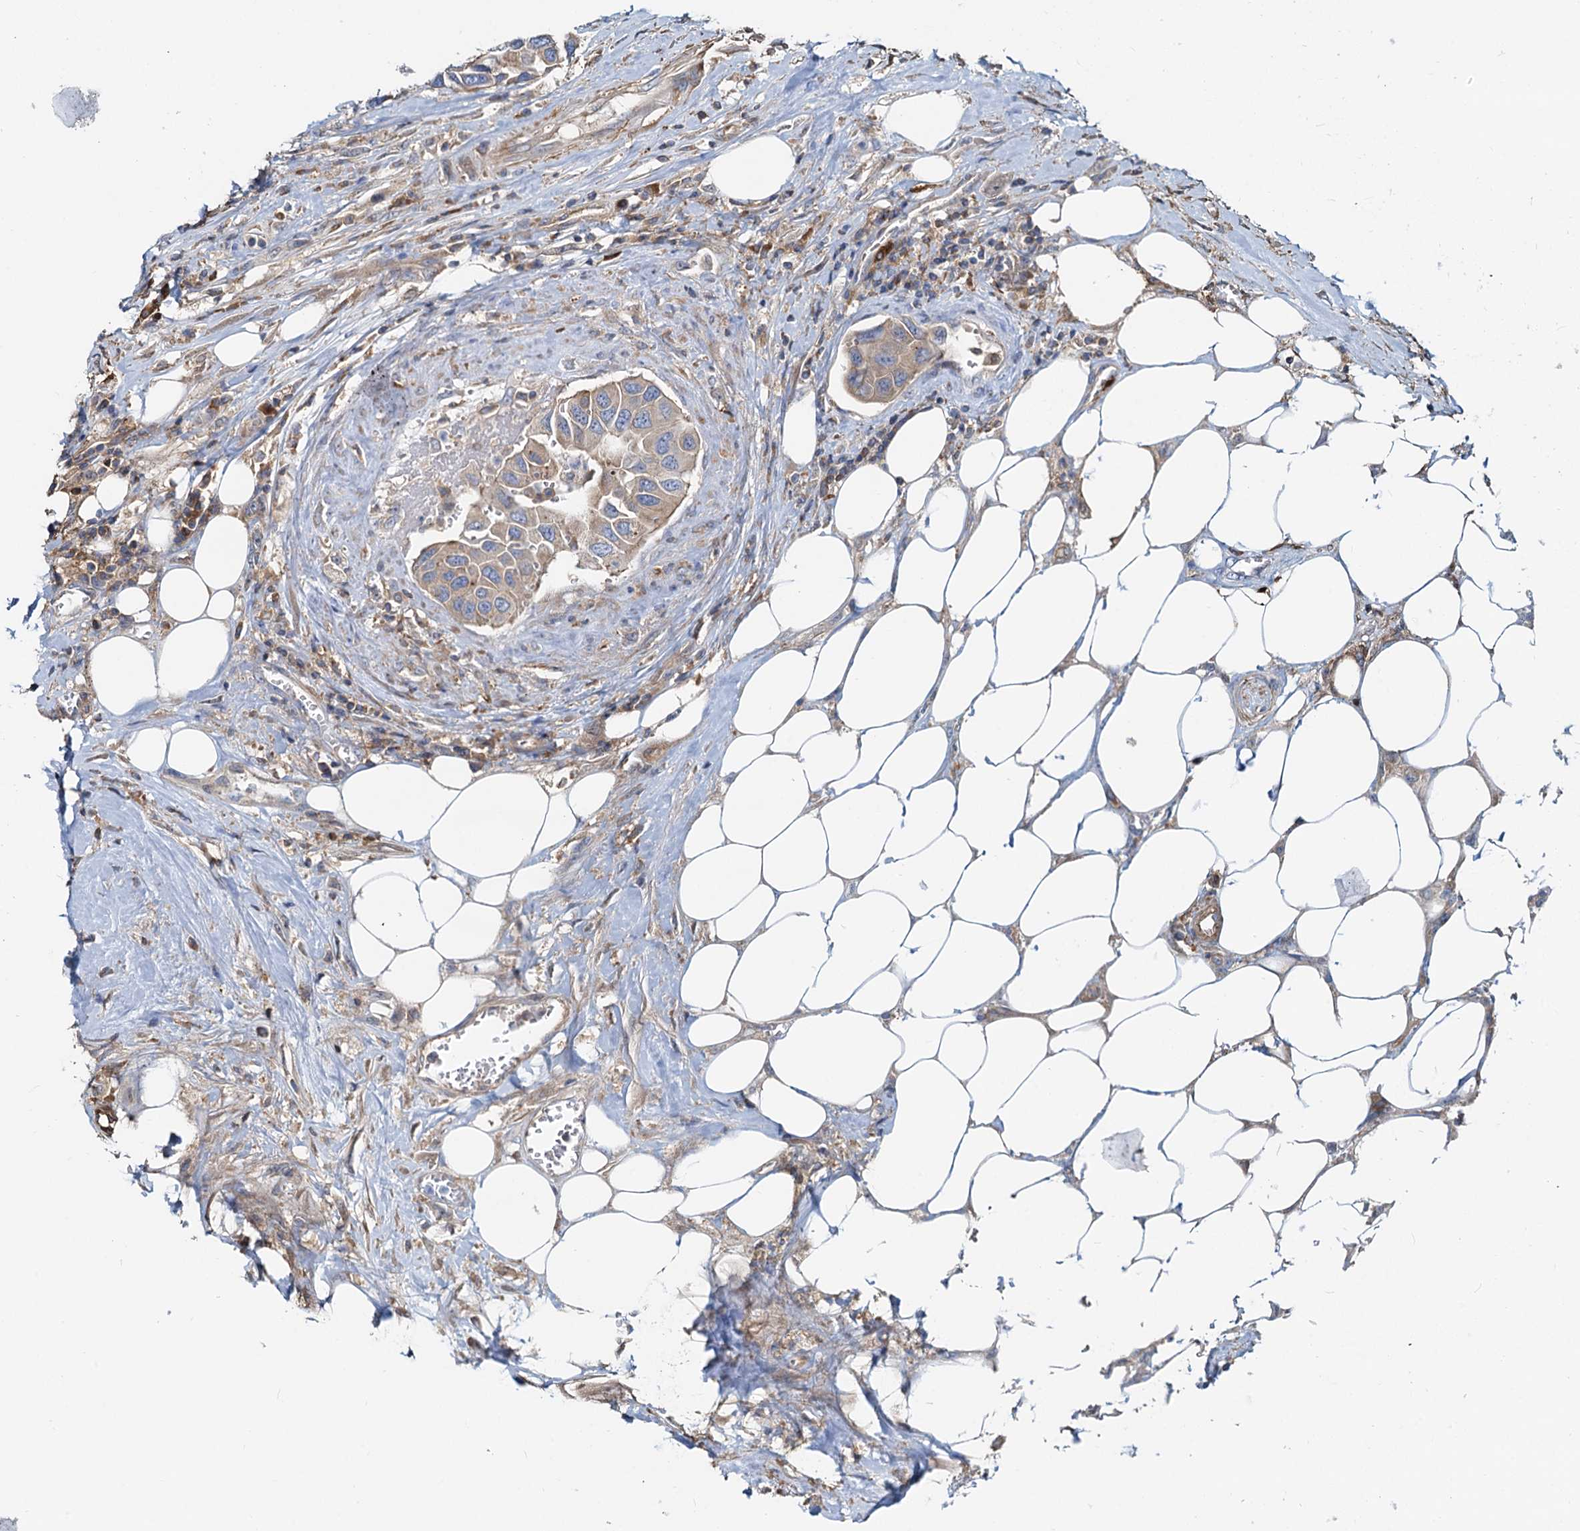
{"staining": {"intensity": "negative", "quantity": "none", "location": "none"}, "tissue": "urothelial cancer", "cell_type": "Tumor cells", "image_type": "cancer", "snomed": [{"axis": "morphology", "description": "Urothelial carcinoma, High grade"}, {"axis": "topography", "description": "Urinary bladder"}], "caption": "High magnification brightfield microscopy of urothelial cancer stained with DAB (brown) and counterstained with hematoxylin (blue): tumor cells show no significant positivity.", "gene": "LNX2", "patient": {"sex": "male", "age": 74}}